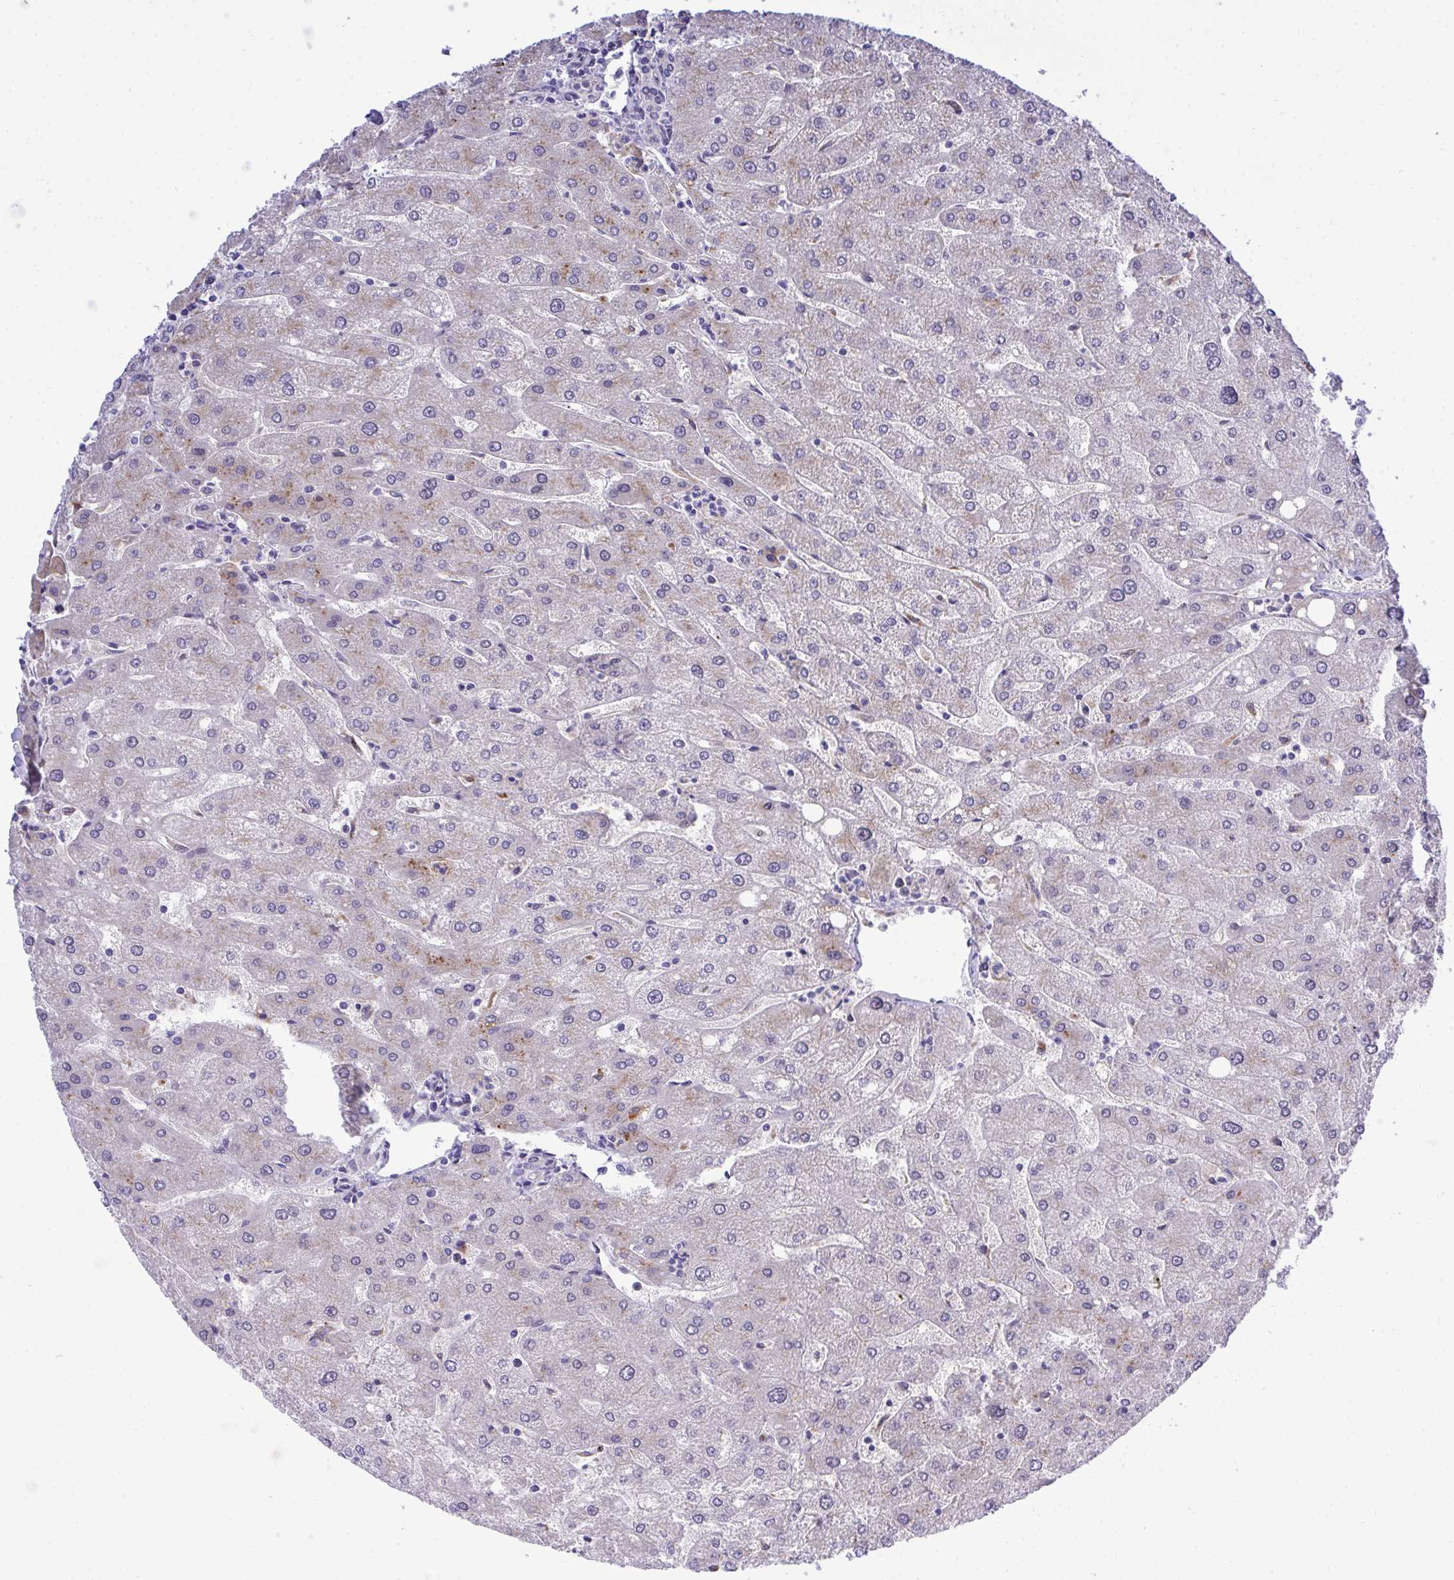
{"staining": {"intensity": "negative", "quantity": "none", "location": "none"}, "tissue": "liver", "cell_type": "Cholangiocytes", "image_type": "normal", "snomed": [{"axis": "morphology", "description": "Normal tissue, NOS"}, {"axis": "topography", "description": "Liver"}], "caption": "High power microscopy micrograph of an IHC micrograph of normal liver, revealing no significant expression in cholangiocytes.", "gene": "XAF1", "patient": {"sex": "male", "age": 67}}